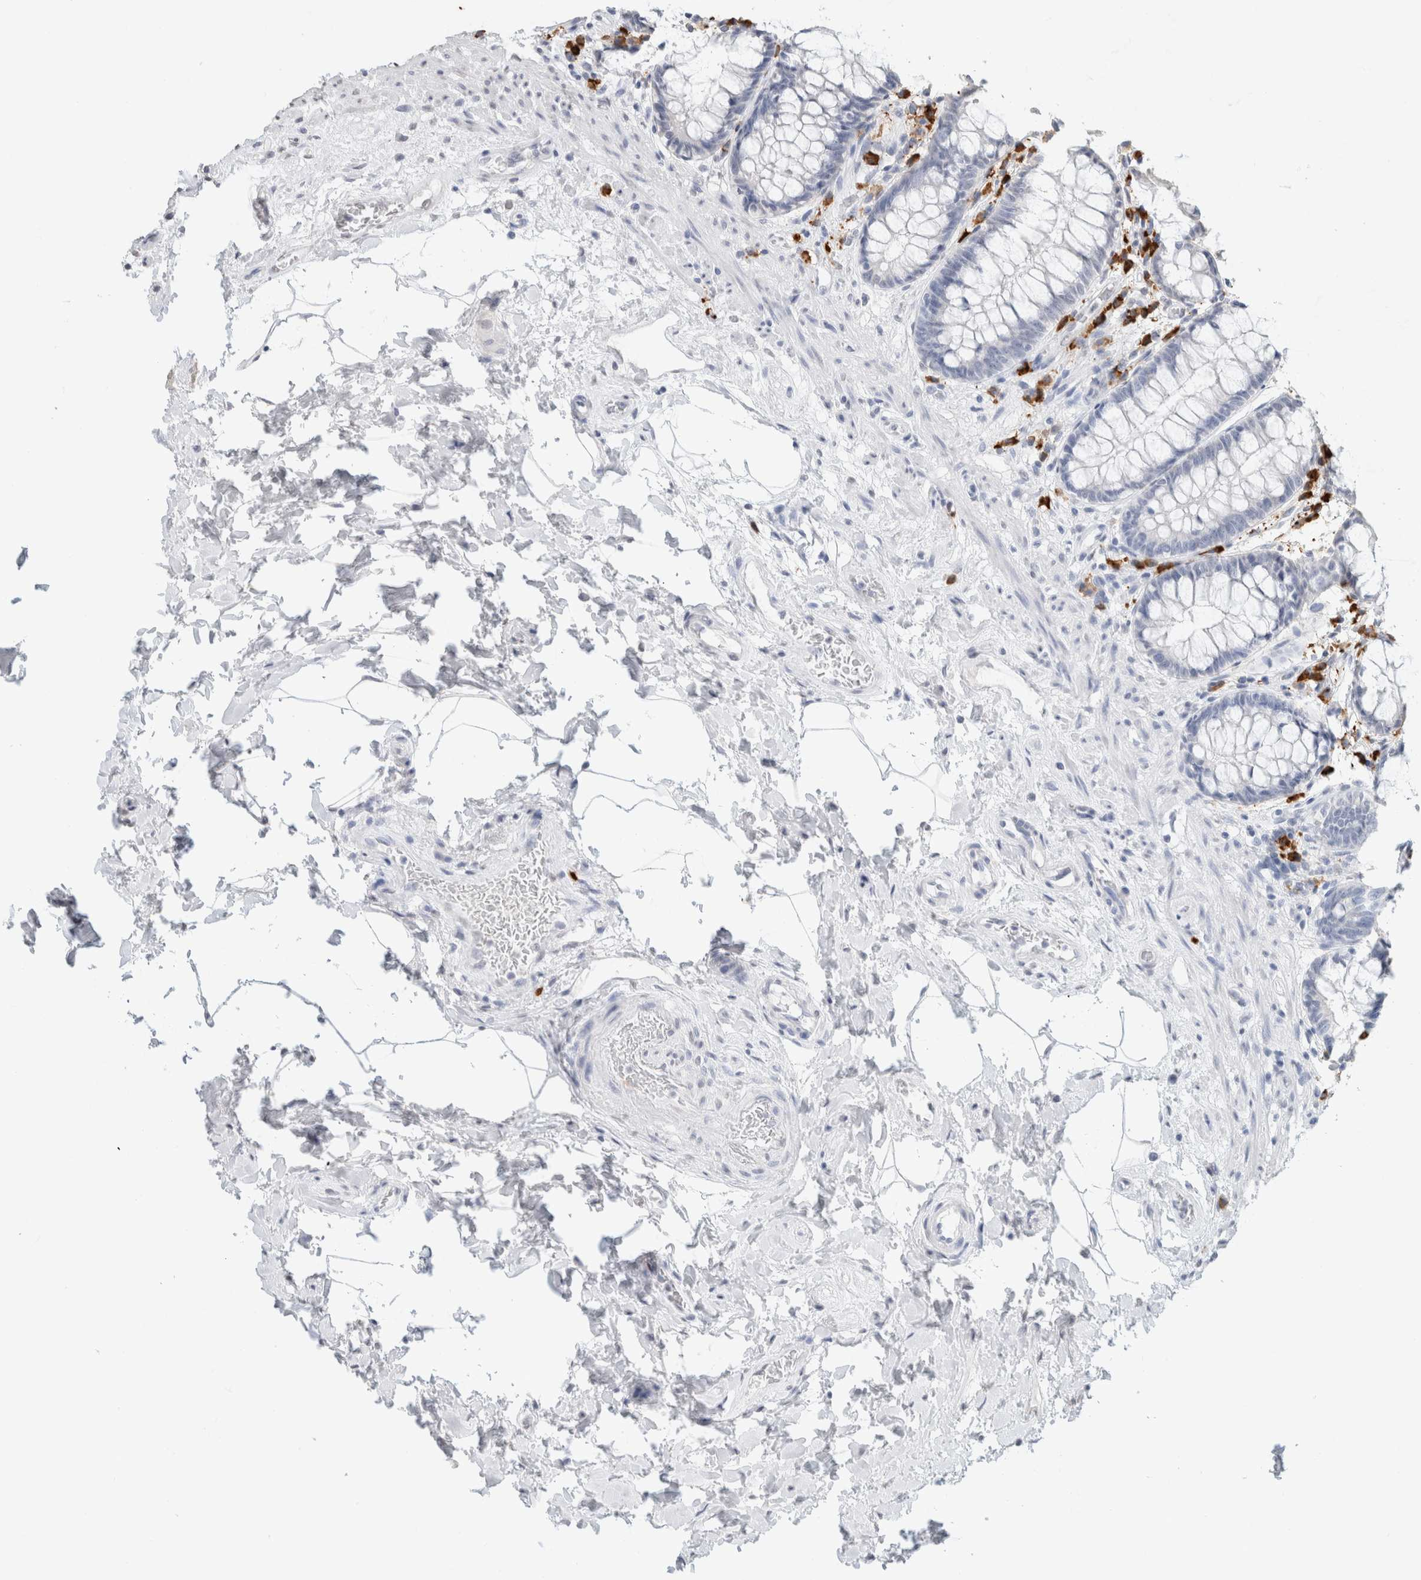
{"staining": {"intensity": "negative", "quantity": "none", "location": "none"}, "tissue": "rectum", "cell_type": "Glandular cells", "image_type": "normal", "snomed": [{"axis": "morphology", "description": "Normal tissue, NOS"}, {"axis": "topography", "description": "Rectum"}], "caption": "Photomicrograph shows no protein expression in glandular cells of benign rectum.", "gene": "CD80", "patient": {"sex": "male", "age": 64}}